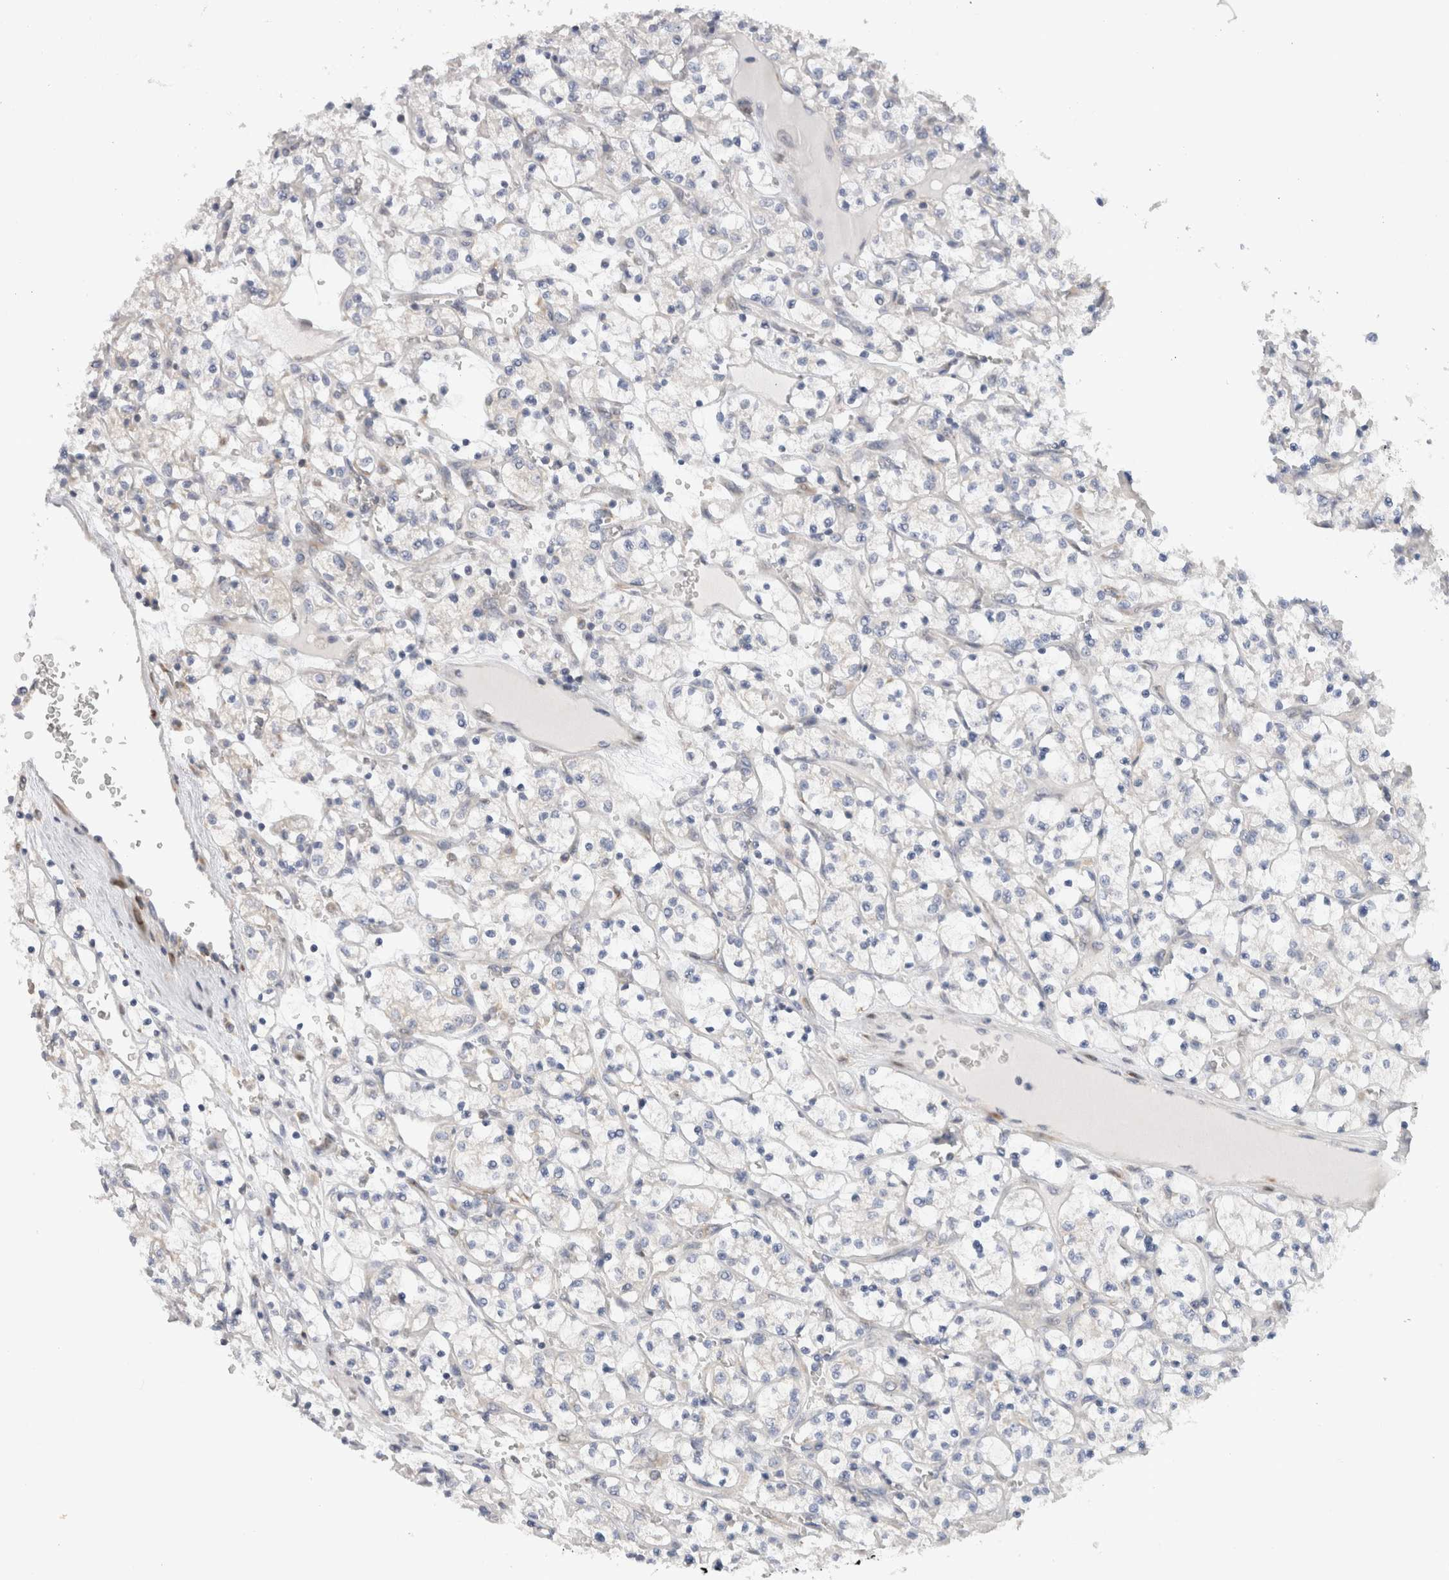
{"staining": {"intensity": "negative", "quantity": "none", "location": "none"}, "tissue": "renal cancer", "cell_type": "Tumor cells", "image_type": "cancer", "snomed": [{"axis": "morphology", "description": "Adenocarcinoma, NOS"}, {"axis": "topography", "description": "Kidney"}], "caption": "DAB immunohistochemical staining of renal cancer (adenocarcinoma) exhibits no significant positivity in tumor cells. (Brightfield microscopy of DAB (3,3'-diaminobenzidine) immunohistochemistry at high magnification).", "gene": "VCPIP1", "patient": {"sex": "female", "age": 69}}